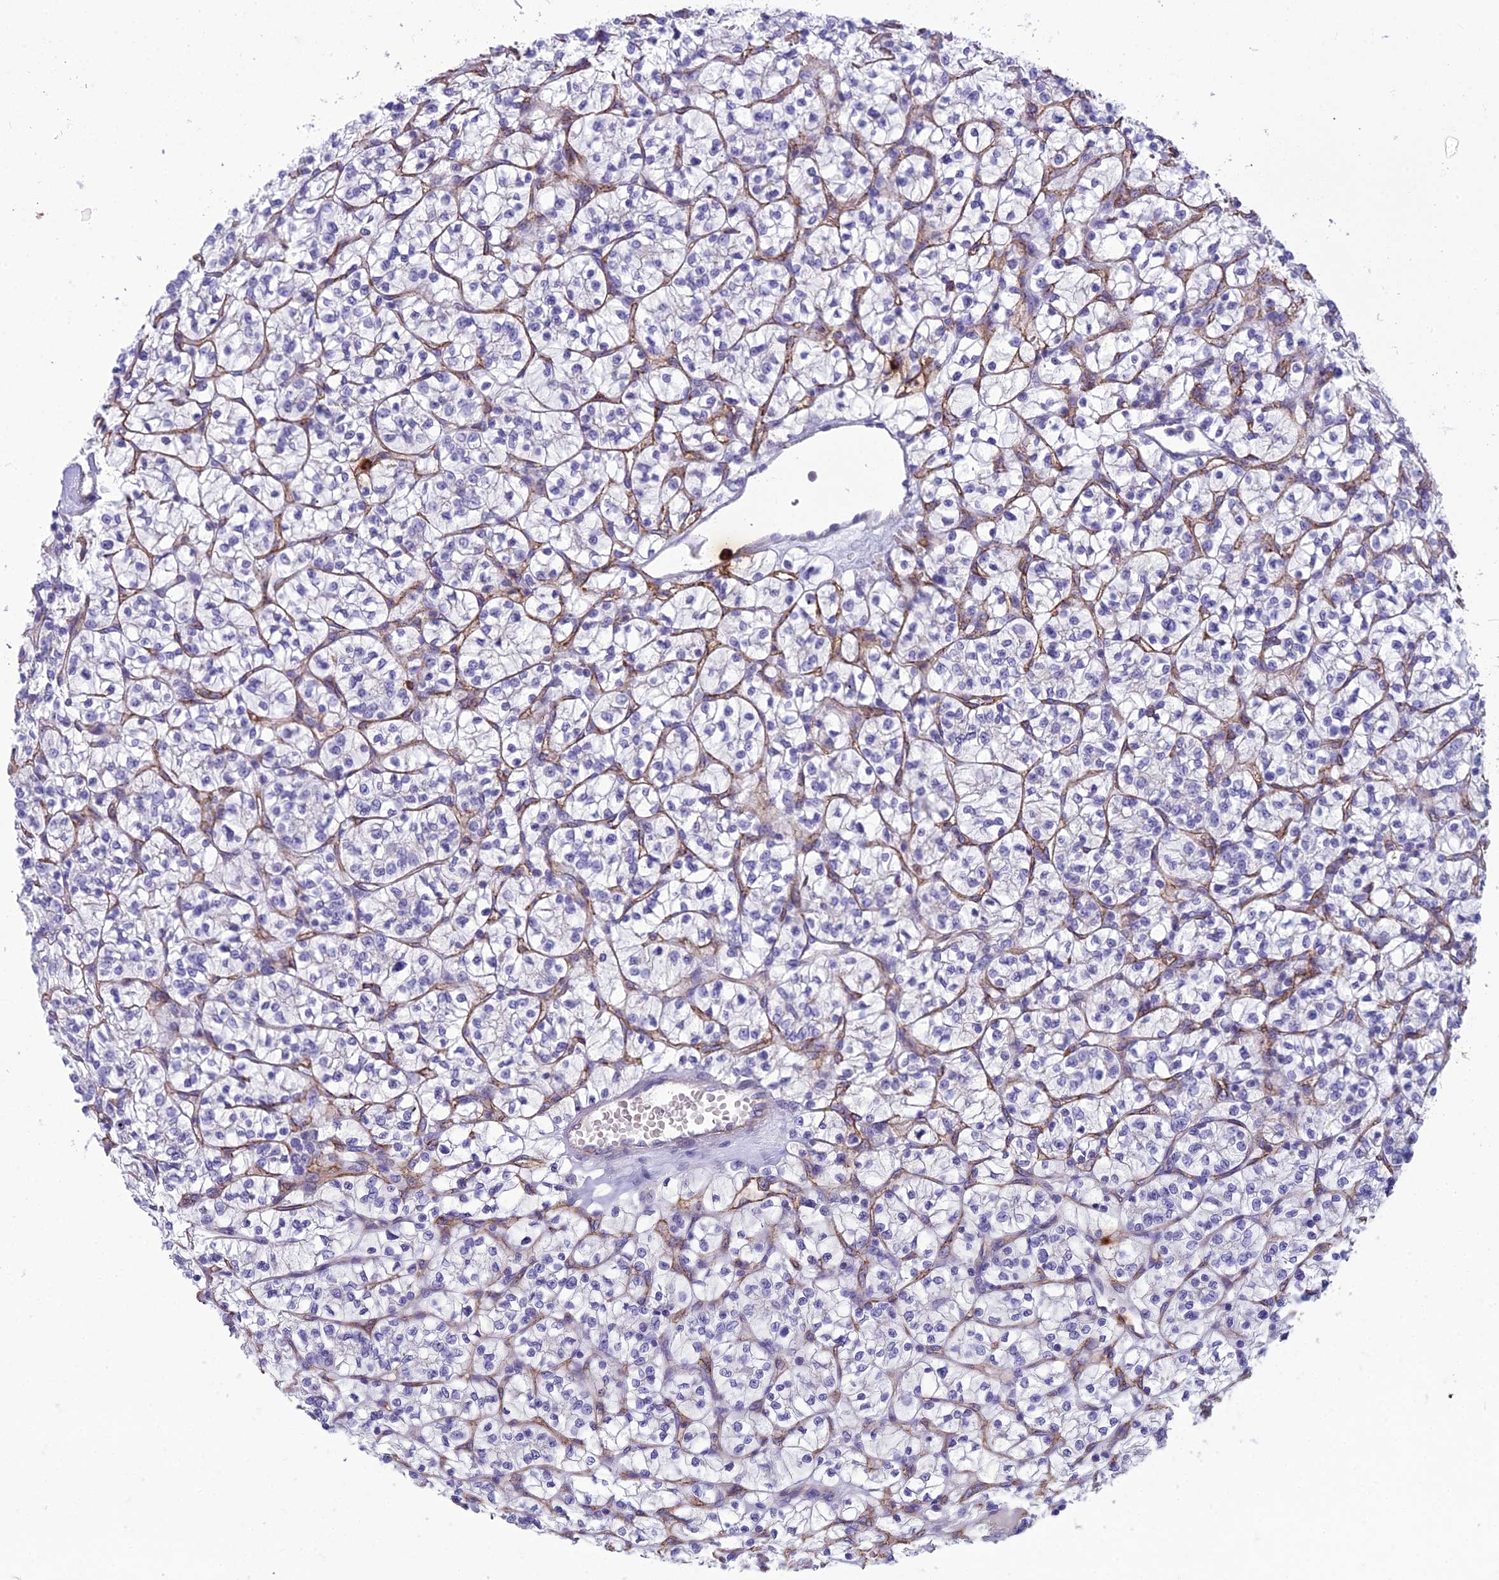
{"staining": {"intensity": "negative", "quantity": "none", "location": "none"}, "tissue": "renal cancer", "cell_type": "Tumor cells", "image_type": "cancer", "snomed": [{"axis": "morphology", "description": "Adenocarcinoma, NOS"}, {"axis": "topography", "description": "Kidney"}], "caption": "Micrograph shows no protein staining in tumor cells of adenocarcinoma (renal) tissue.", "gene": "BBS7", "patient": {"sex": "female", "age": 64}}